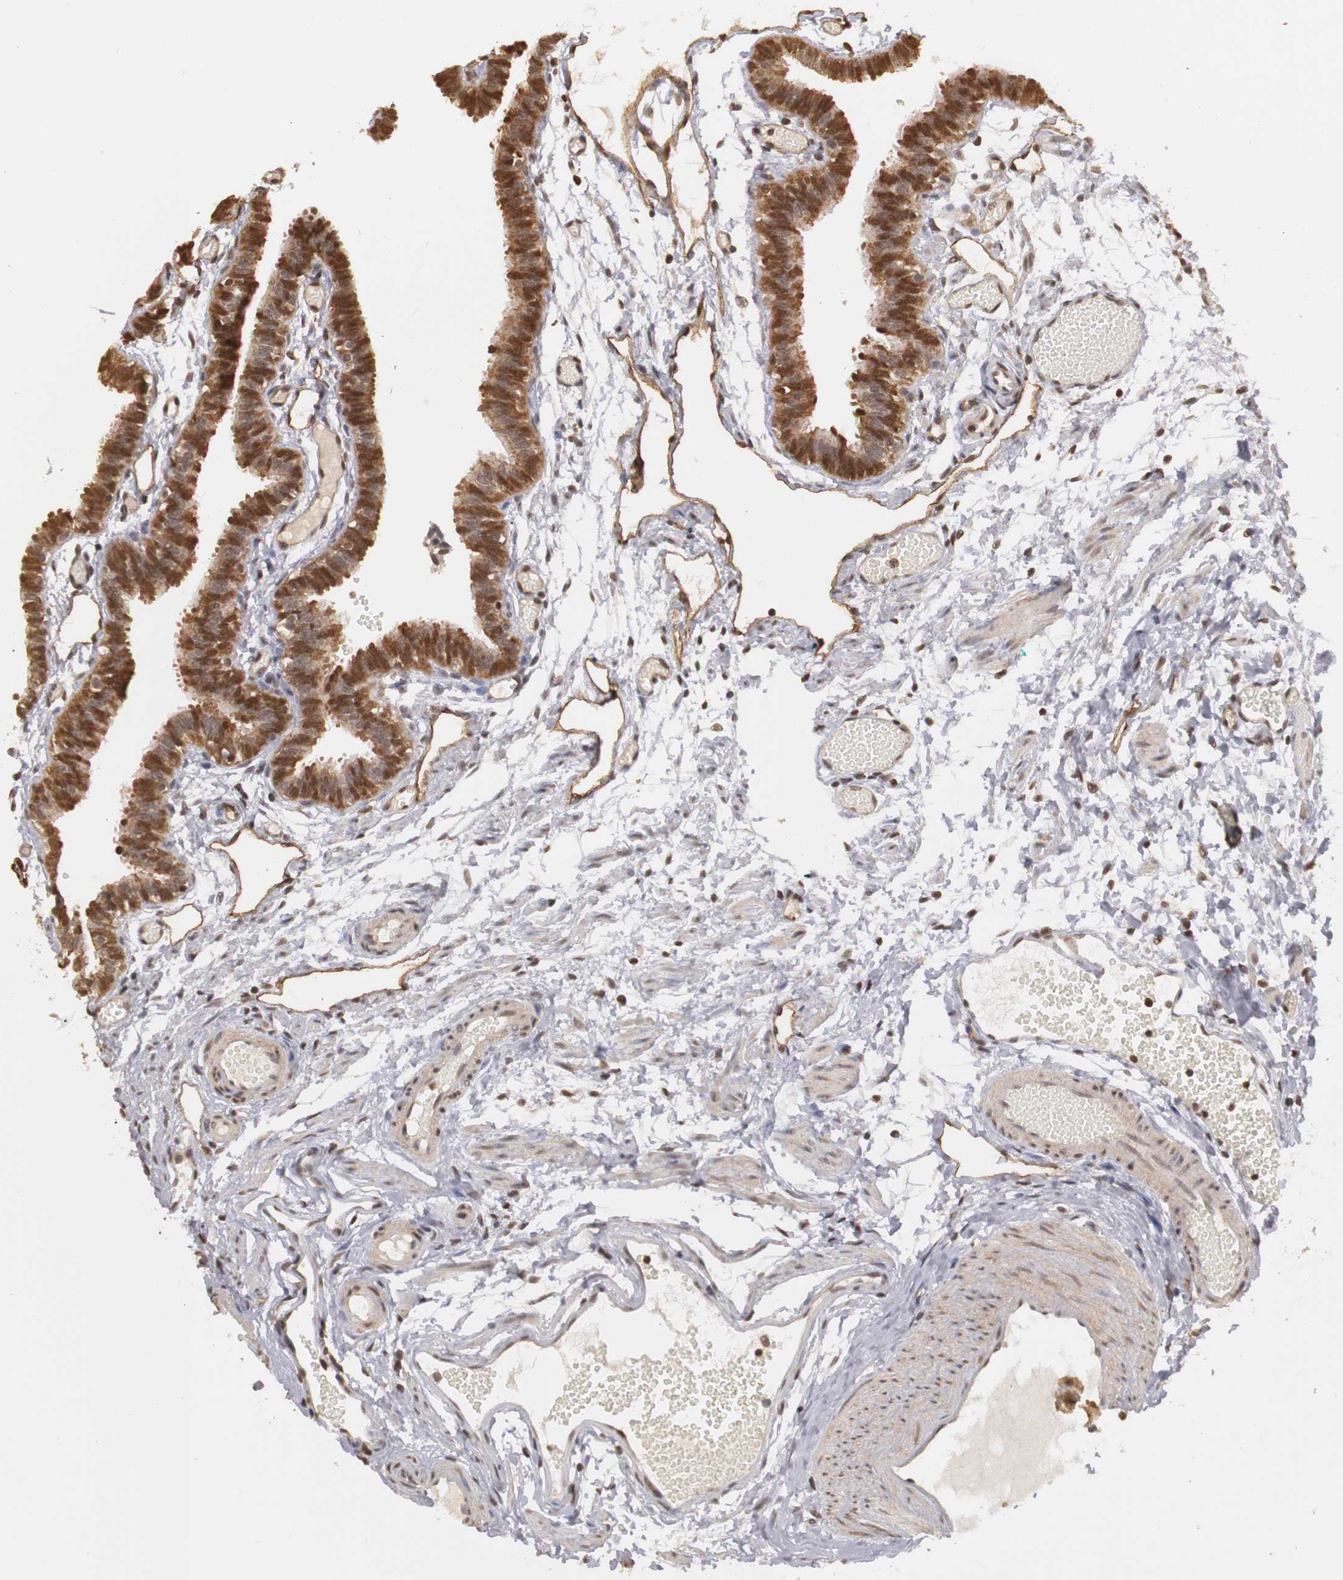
{"staining": {"intensity": "moderate", "quantity": ">75%", "location": "cytoplasmic/membranous,nuclear"}, "tissue": "fallopian tube", "cell_type": "Glandular cells", "image_type": "normal", "snomed": [{"axis": "morphology", "description": "Normal tissue, NOS"}, {"axis": "topography", "description": "Fallopian tube"}], "caption": "About >75% of glandular cells in normal fallopian tube show moderate cytoplasmic/membranous,nuclear protein expression as visualized by brown immunohistochemical staining.", "gene": "PLEKHA1", "patient": {"sex": "female", "age": 29}}